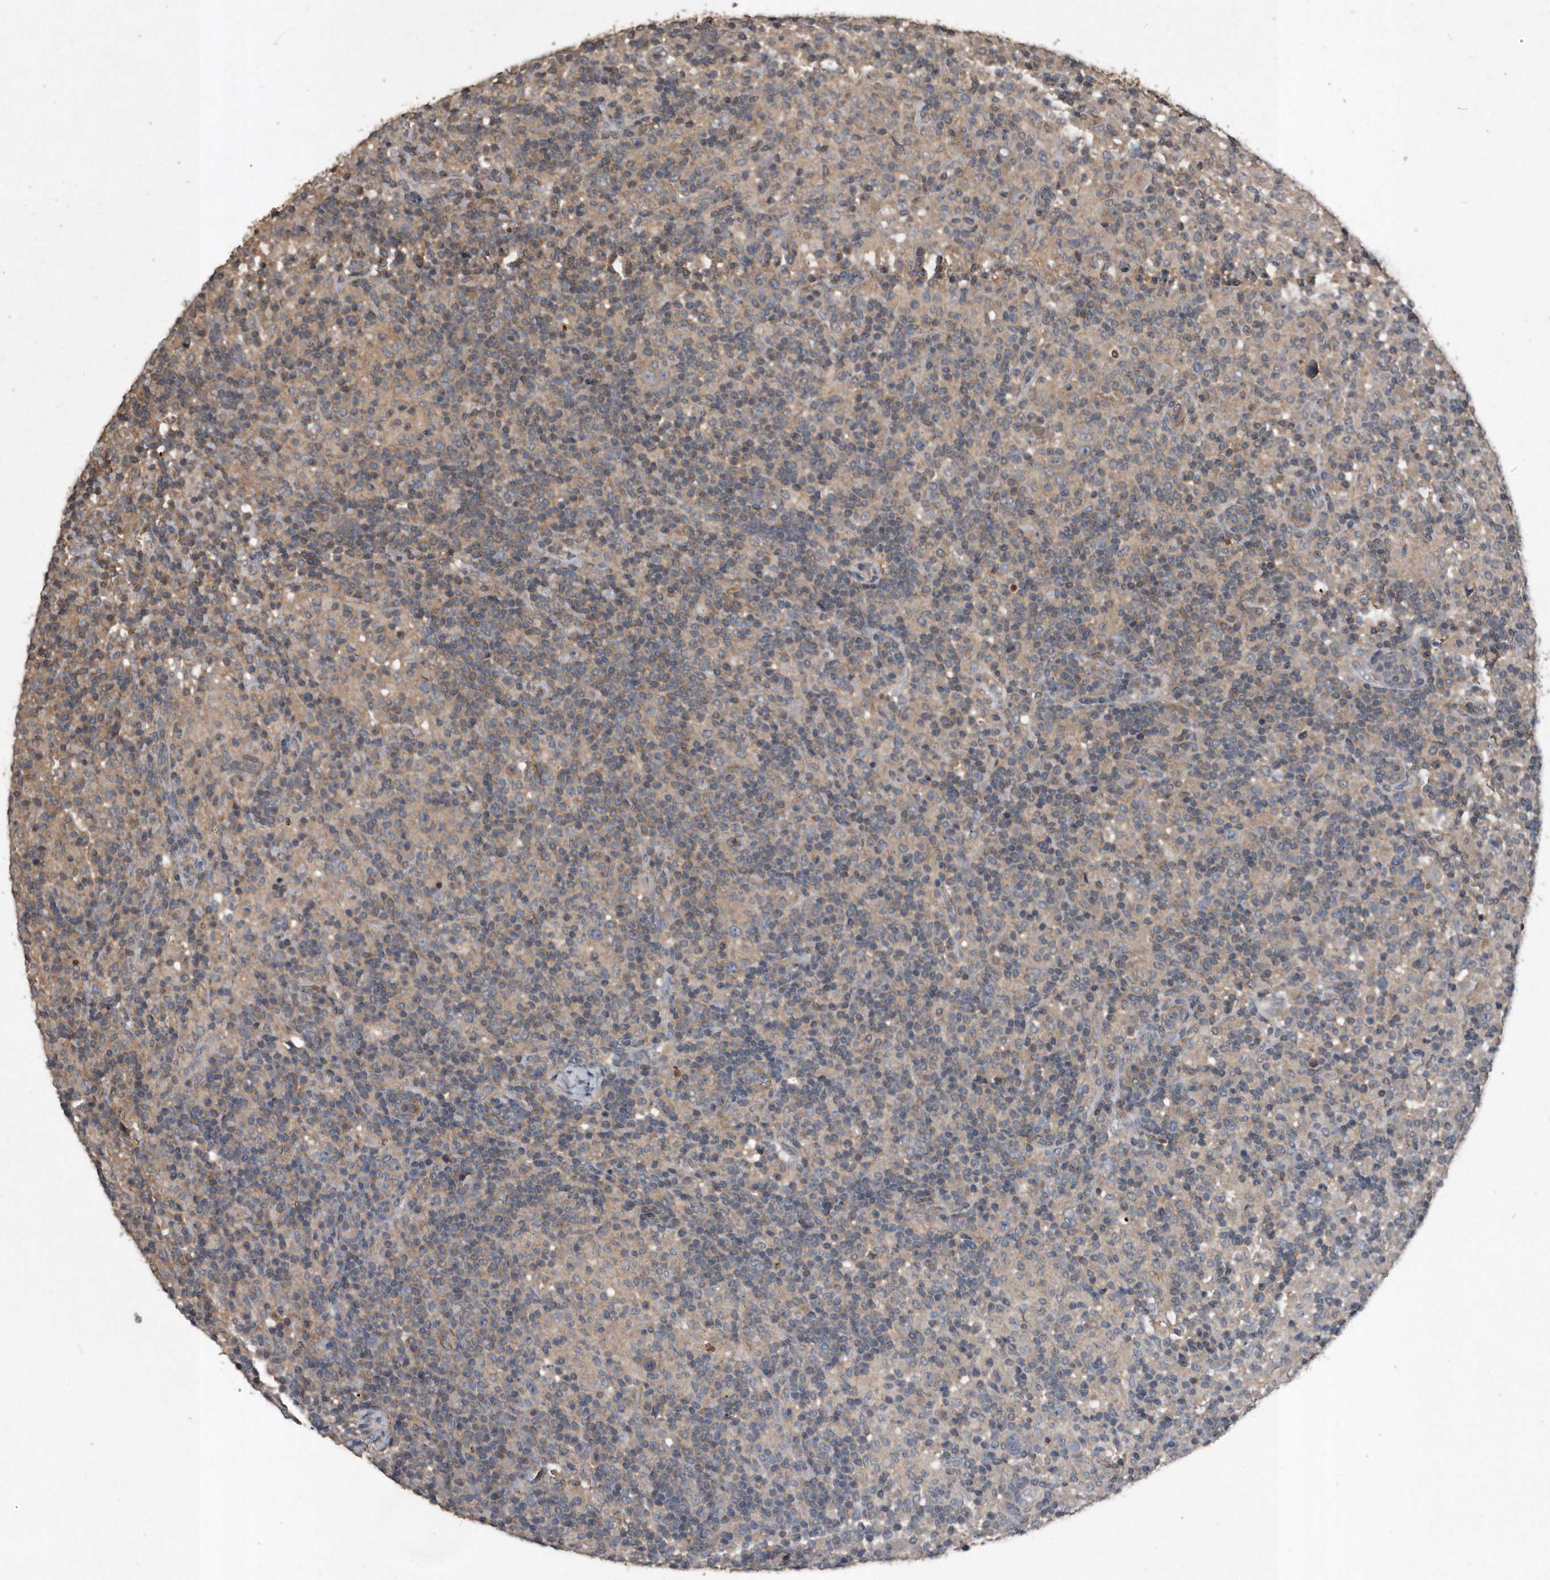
{"staining": {"intensity": "negative", "quantity": "none", "location": "none"}, "tissue": "lymphoma", "cell_type": "Tumor cells", "image_type": "cancer", "snomed": [{"axis": "morphology", "description": "Hodgkin's disease, NOS"}, {"axis": "topography", "description": "Lymph node"}], "caption": "Immunohistochemistry photomicrograph of neoplastic tissue: lymphoma stained with DAB (3,3'-diaminobenzidine) exhibits no significant protein expression in tumor cells.", "gene": "NRBP1", "patient": {"sex": "male", "age": 70}}